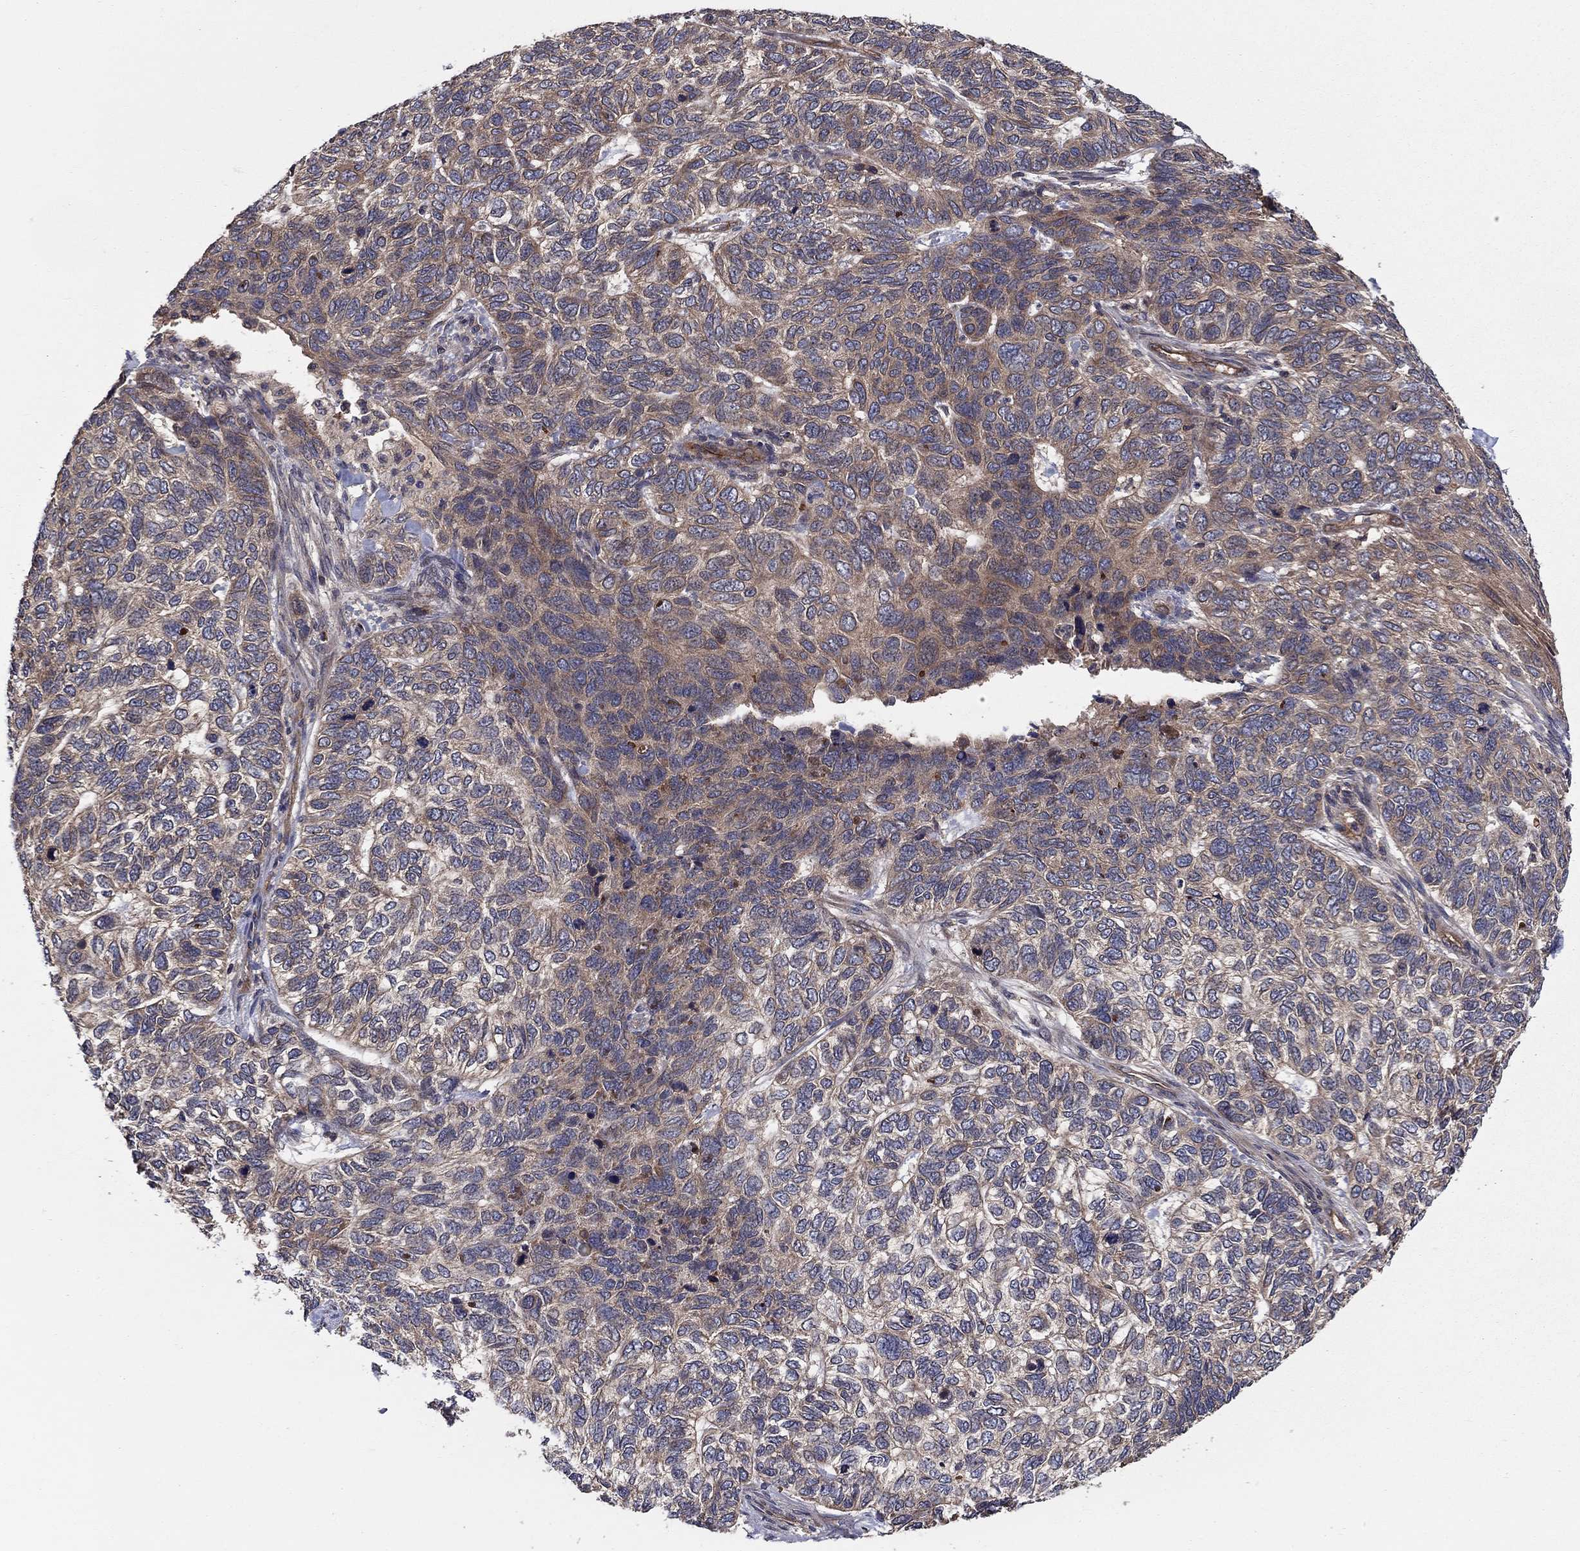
{"staining": {"intensity": "weak", "quantity": "25%-75%", "location": "cytoplasmic/membranous"}, "tissue": "skin cancer", "cell_type": "Tumor cells", "image_type": "cancer", "snomed": [{"axis": "morphology", "description": "Basal cell carcinoma"}, {"axis": "topography", "description": "Skin"}], "caption": "A high-resolution histopathology image shows IHC staining of skin cancer (basal cell carcinoma), which demonstrates weak cytoplasmic/membranous staining in about 25%-75% of tumor cells. The protein of interest is stained brown, and the nuclei are stained in blue (DAB (3,3'-diaminobenzidine) IHC with brightfield microscopy, high magnification).", "gene": "BMERB1", "patient": {"sex": "female", "age": 65}}